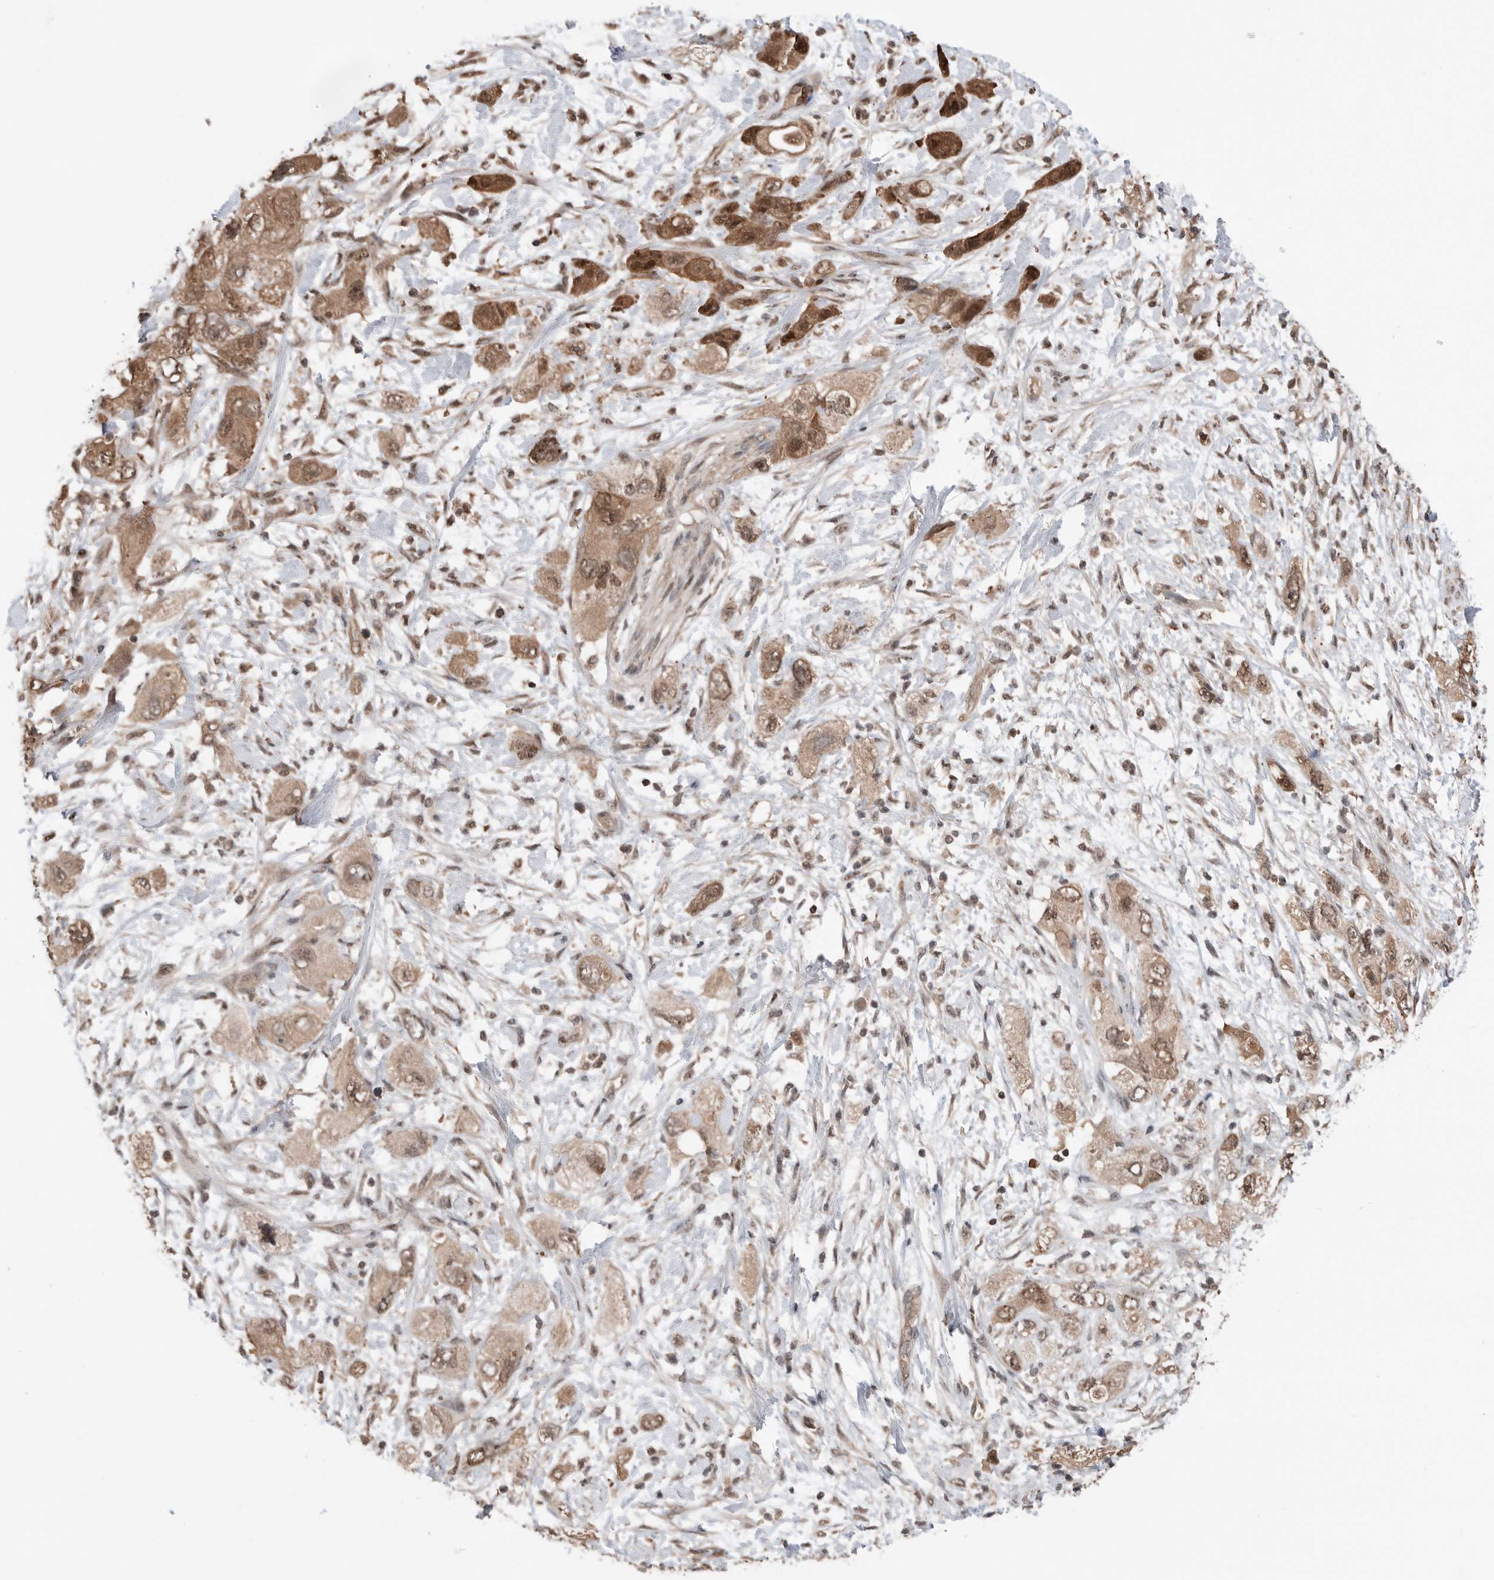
{"staining": {"intensity": "moderate", "quantity": ">75%", "location": "cytoplasmic/membranous,nuclear"}, "tissue": "pancreatic cancer", "cell_type": "Tumor cells", "image_type": "cancer", "snomed": [{"axis": "morphology", "description": "Adenocarcinoma, NOS"}, {"axis": "topography", "description": "Pancreas"}], "caption": "An image of pancreatic cancer (adenocarcinoma) stained for a protein shows moderate cytoplasmic/membranous and nuclear brown staining in tumor cells.", "gene": "PEAK1", "patient": {"sex": "female", "age": 73}}